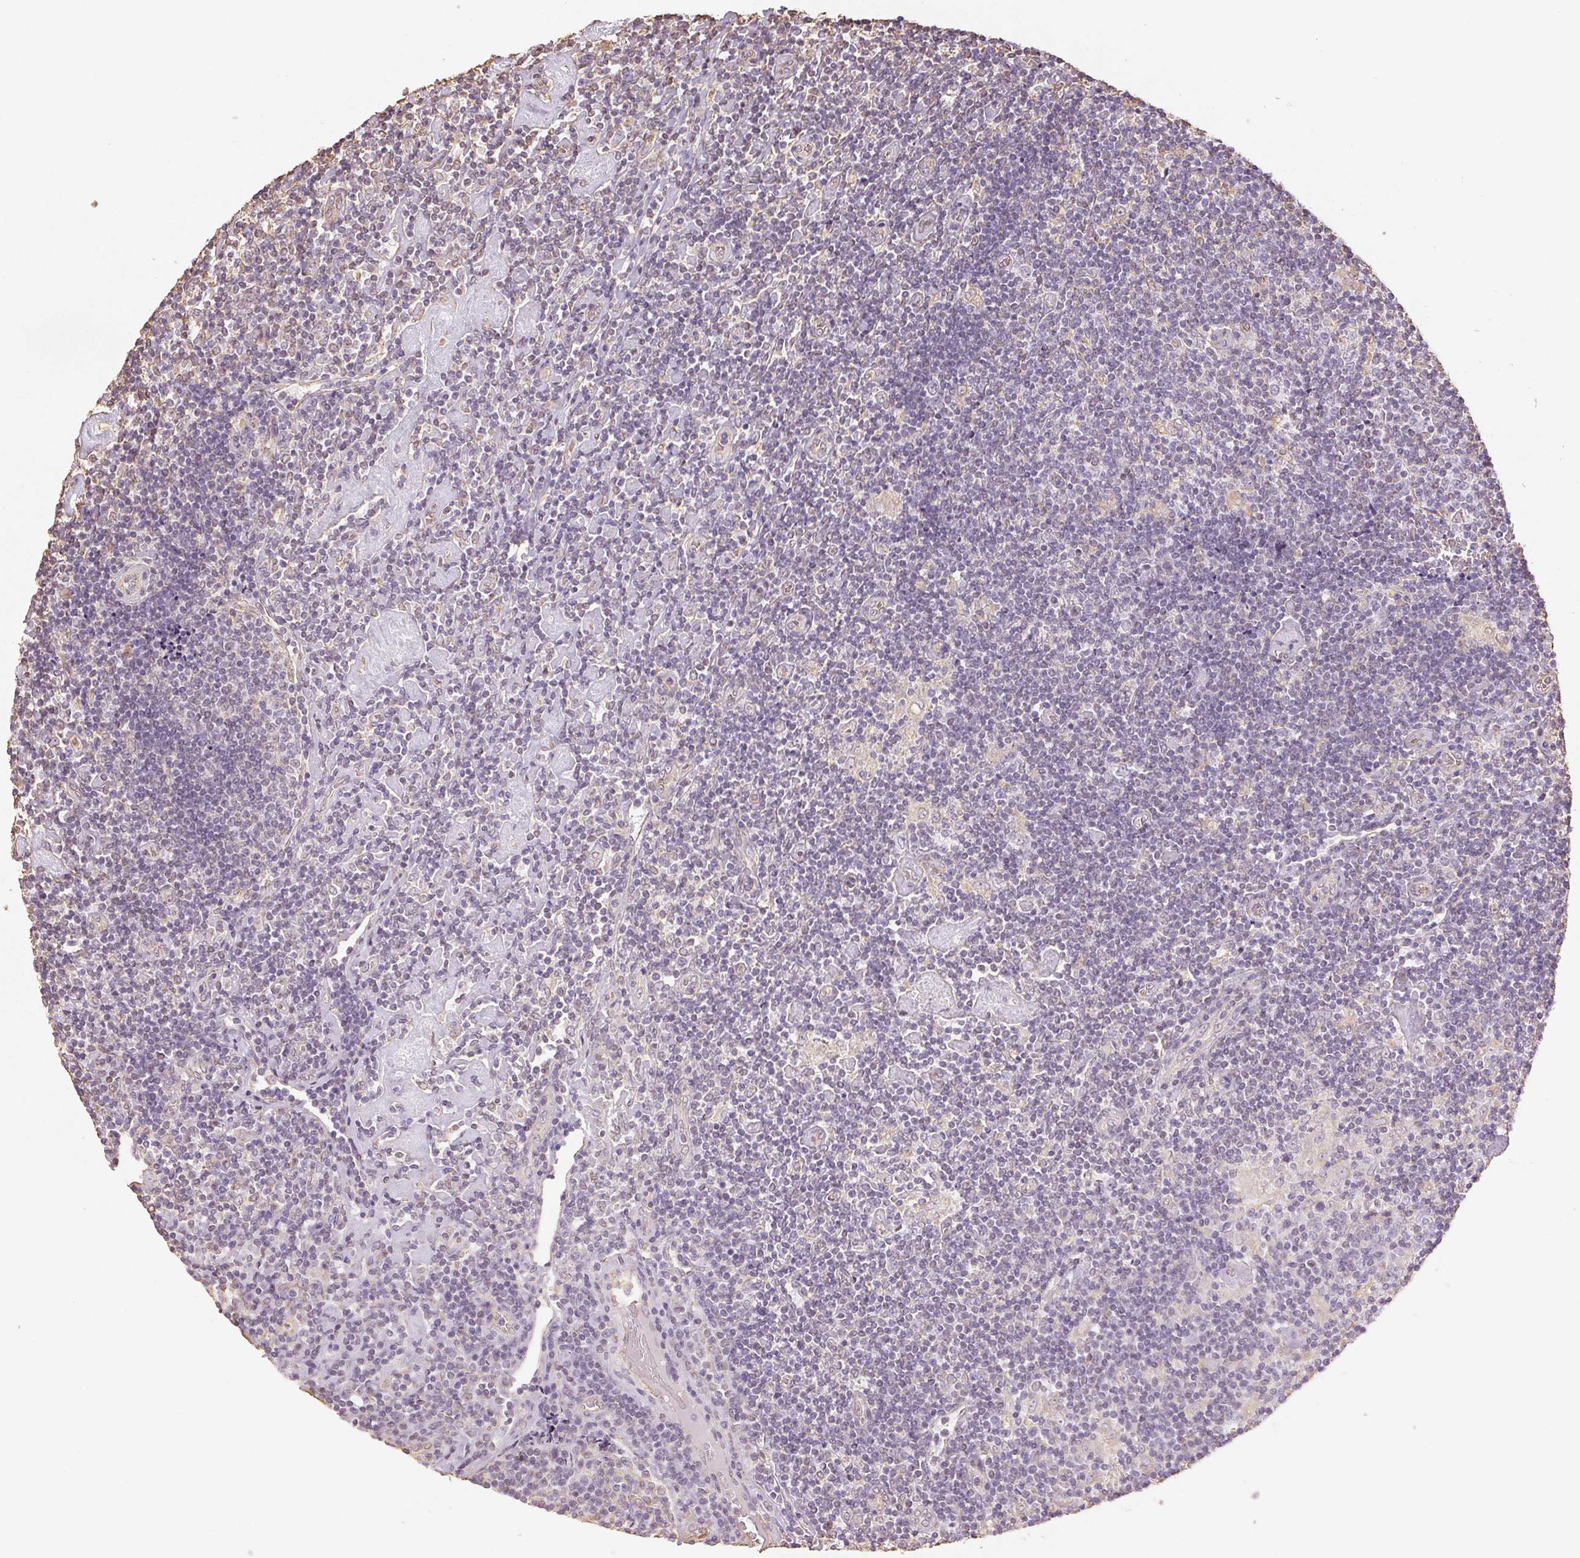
{"staining": {"intensity": "negative", "quantity": "none", "location": "none"}, "tissue": "lymphoma", "cell_type": "Tumor cells", "image_type": "cancer", "snomed": [{"axis": "morphology", "description": "Hodgkin's disease, NOS"}, {"axis": "topography", "description": "Lymph node"}], "caption": "Tumor cells are negative for brown protein staining in lymphoma. (Brightfield microscopy of DAB immunohistochemistry at high magnification).", "gene": "COL7A1", "patient": {"sex": "male", "age": 40}}